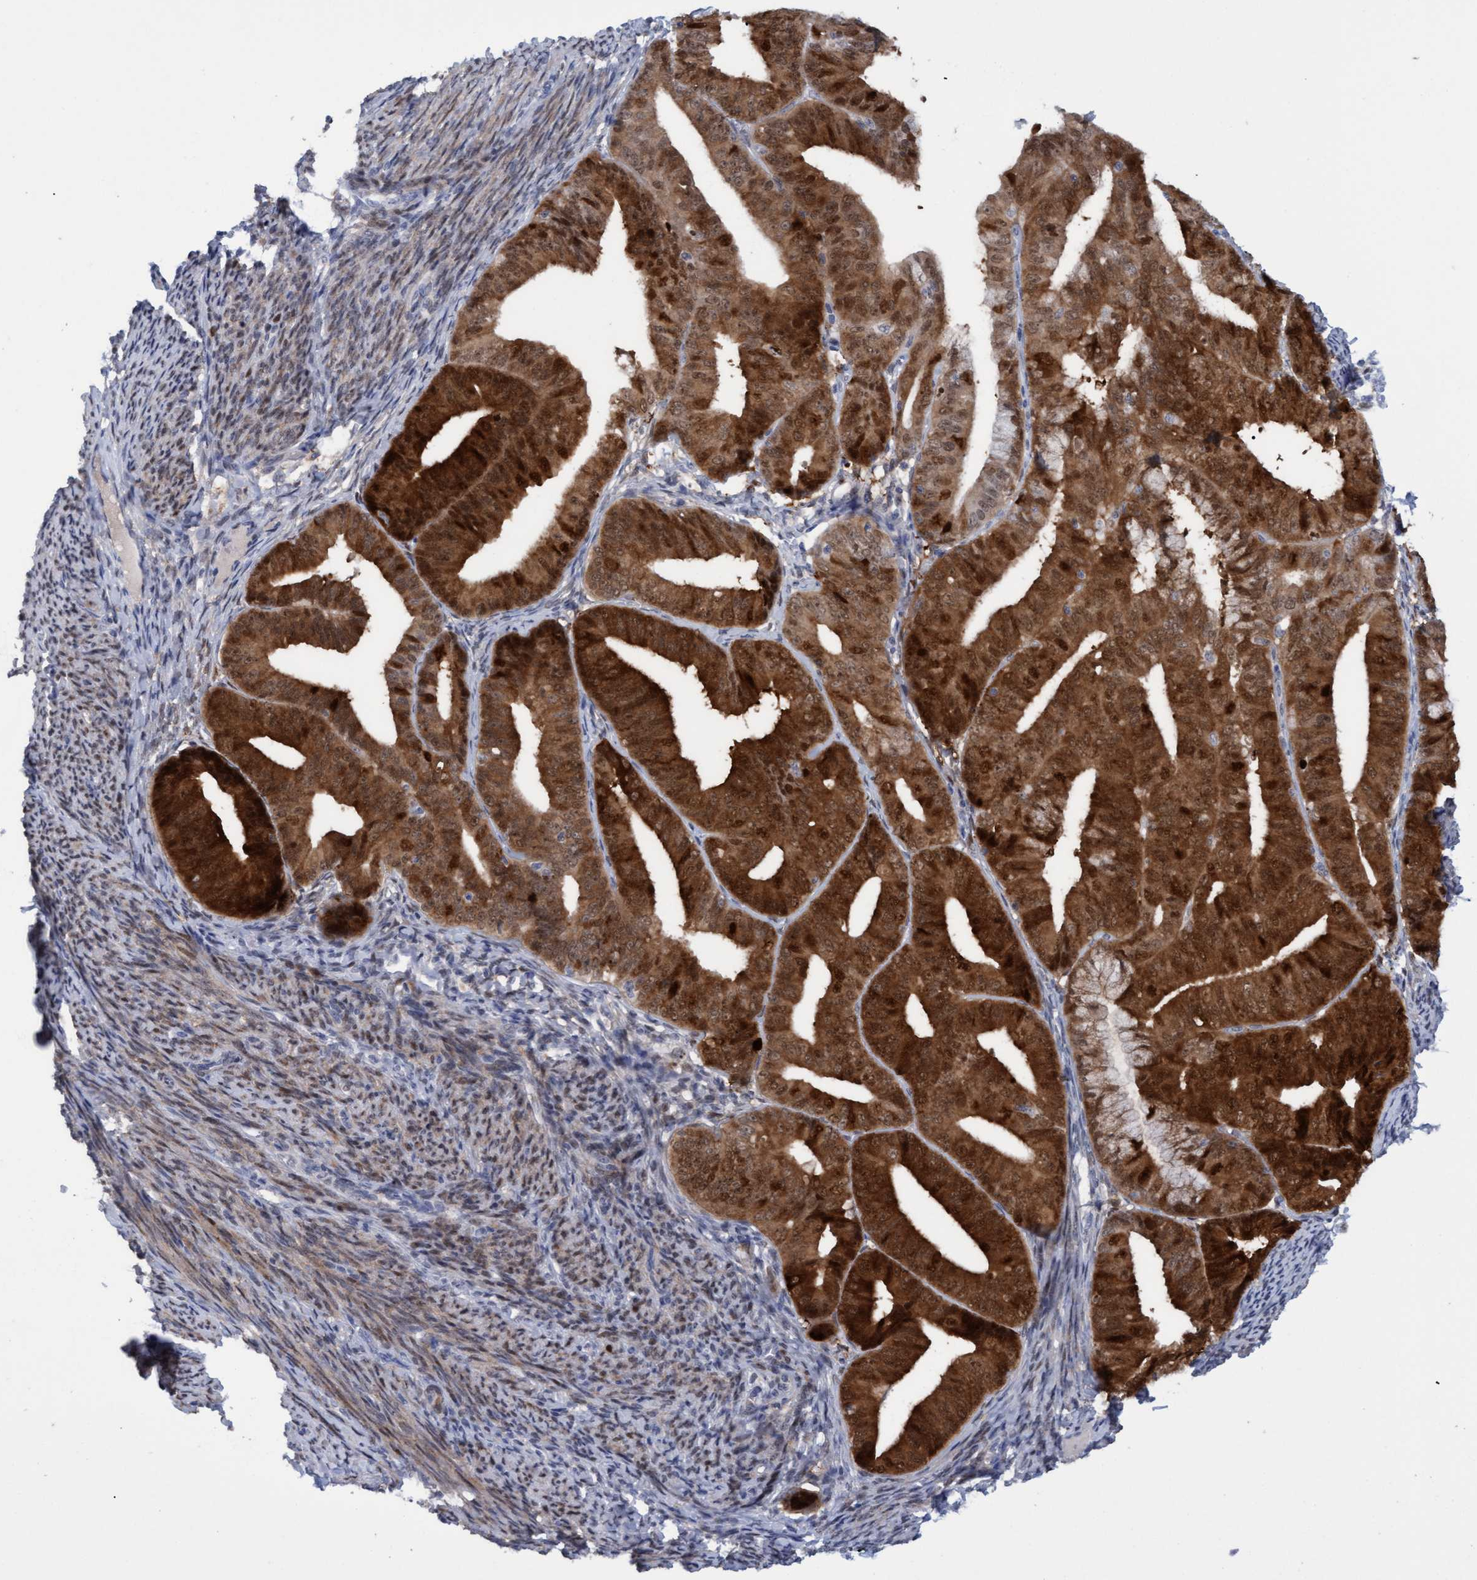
{"staining": {"intensity": "strong", "quantity": ">75%", "location": "cytoplasmic/membranous,nuclear"}, "tissue": "endometrial cancer", "cell_type": "Tumor cells", "image_type": "cancer", "snomed": [{"axis": "morphology", "description": "Adenocarcinoma, NOS"}, {"axis": "topography", "description": "Endometrium"}], "caption": "The photomicrograph reveals a brown stain indicating the presence of a protein in the cytoplasmic/membranous and nuclear of tumor cells in adenocarcinoma (endometrial).", "gene": "PINX1", "patient": {"sex": "female", "age": 63}}